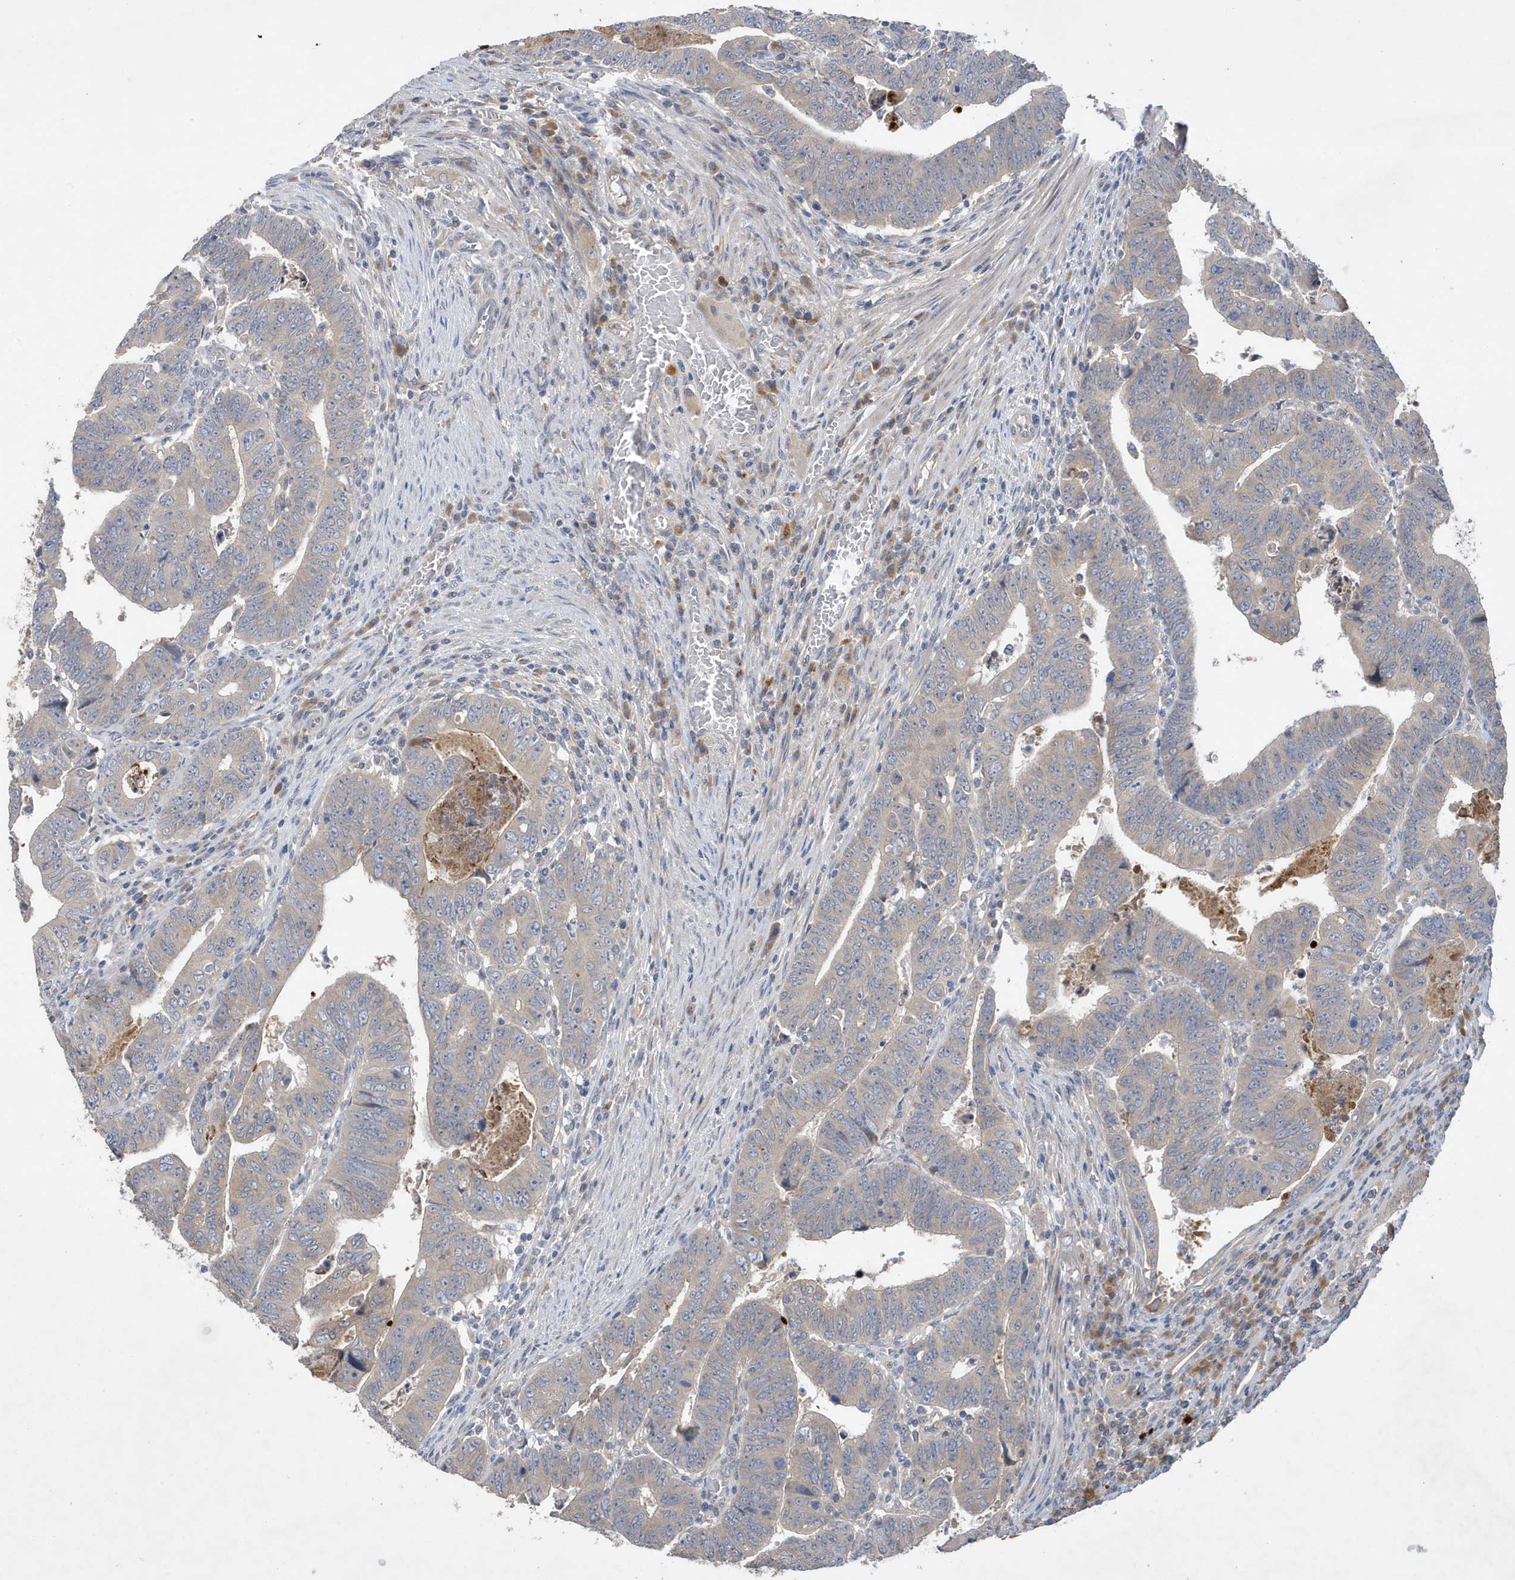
{"staining": {"intensity": "negative", "quantity": "none", "location": "none"}, "tissue": "colorectal cancer", "cell_type": "Tumor cells", "image_type": "cancer", "snomed": [{"axis": "morphology", "description": "Normal tissue, NOS"}, {"axis": "morphology", "description": "Adenocarcinoma, NOS"}, {"axis": "topography", "description": "Rectum"}], "caption": "The histopathology image displays no staining of tumor cells in adenocarcinoma (colorectal).", "gene": "LAPTM4A", "patient": {"sex": "female", "age": 65}}